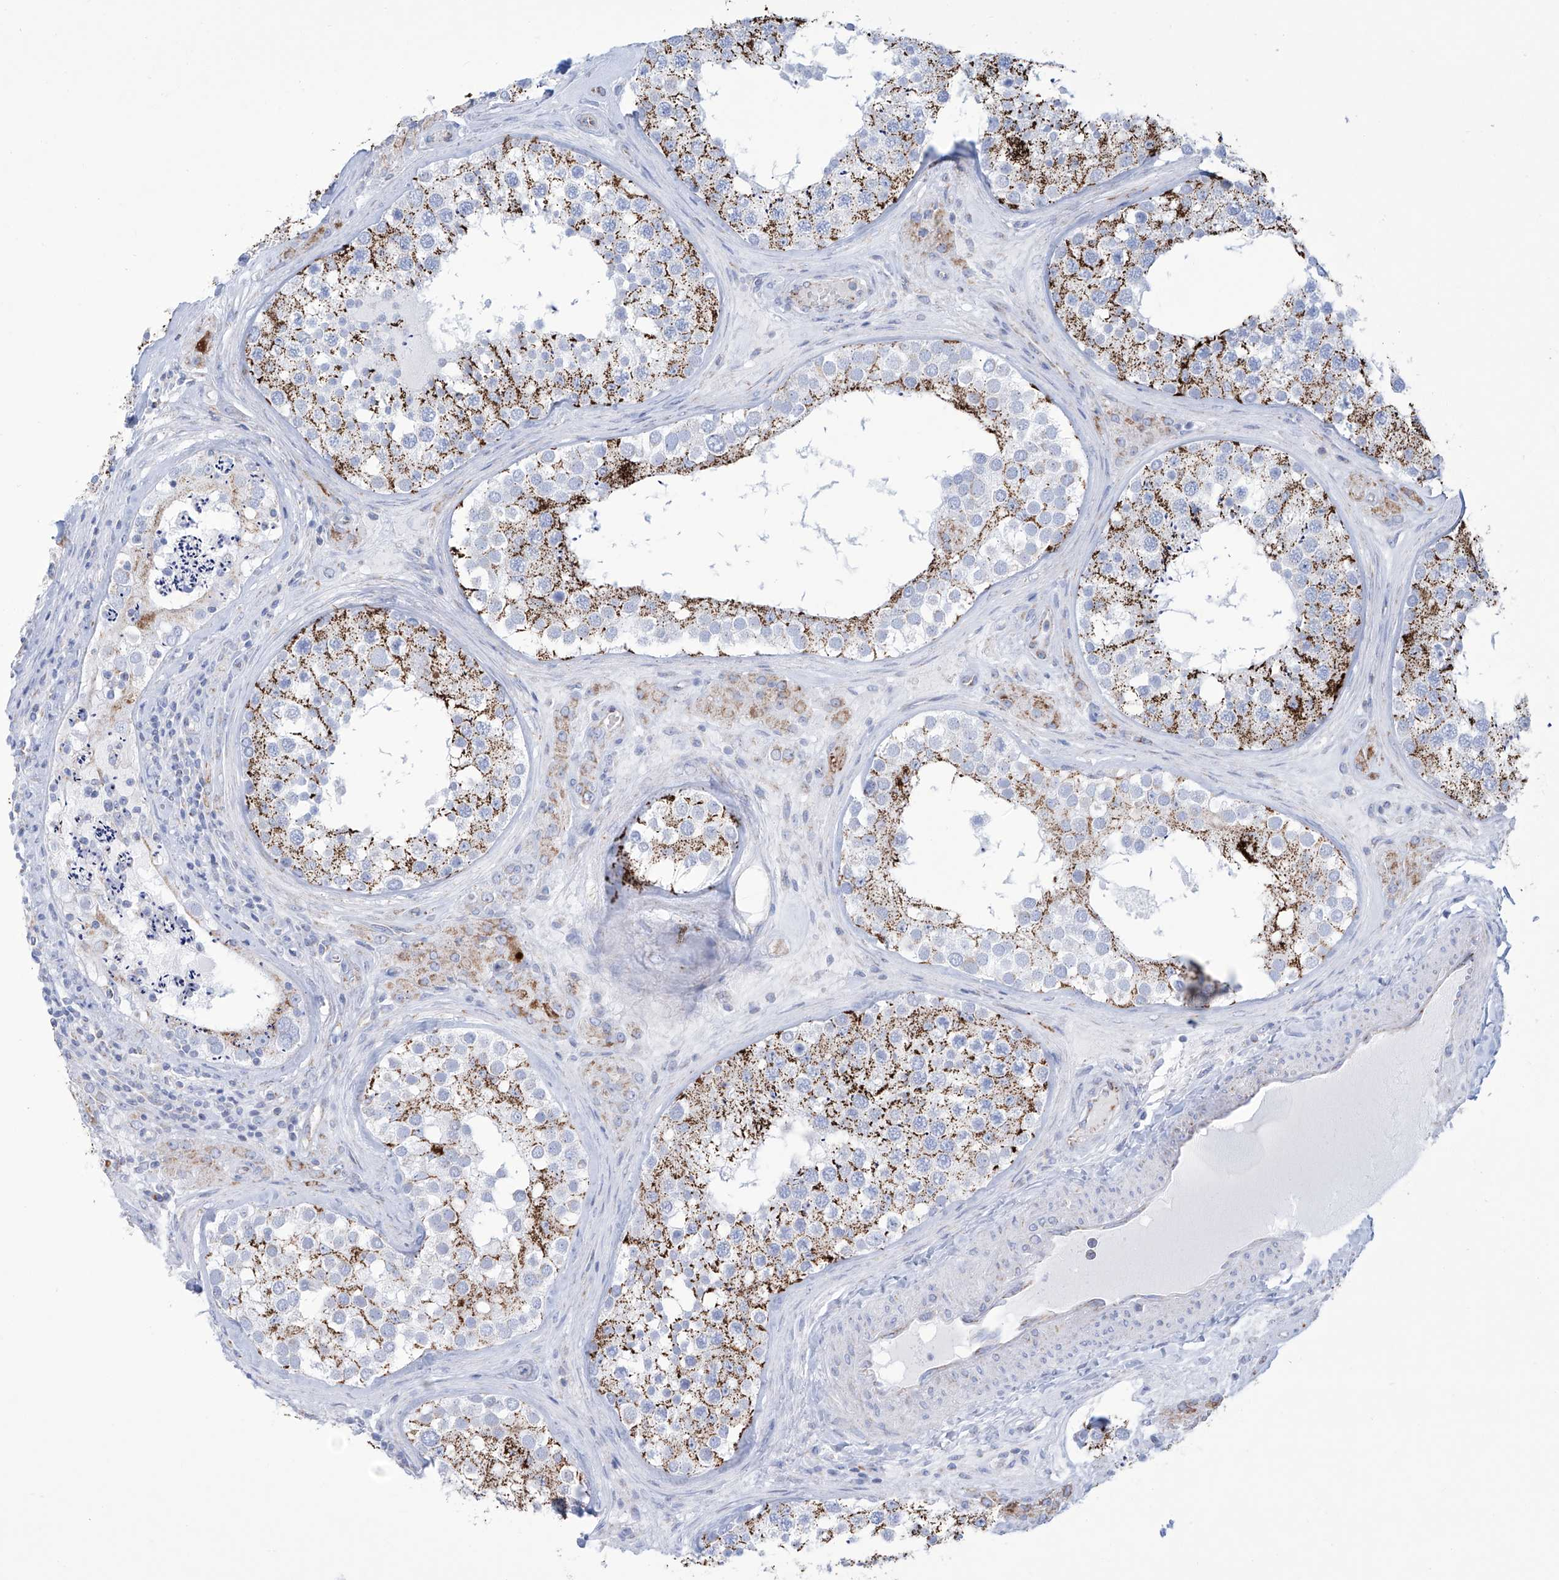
{"staining": {"intensity": "strong", "quantity": "<25%", "location": "cytoplasmic/membranous"}, "tissue": "testis", "cell_type": "Cells in seminiferous ducts", "image_type": "normal", "snomed": [{"axis": "morphology", "description": "Normal tissue, NOS"}, {"axis": "topography", "description": "Testis"}], "caption": "A histopathology image of human testis stained for a protein shows strong cytoplasmic/membranous brown staining in cells in seminiferous ducts.", "gene": "ALDH6A1", "patient": {"sex": "male", "age": 46}}